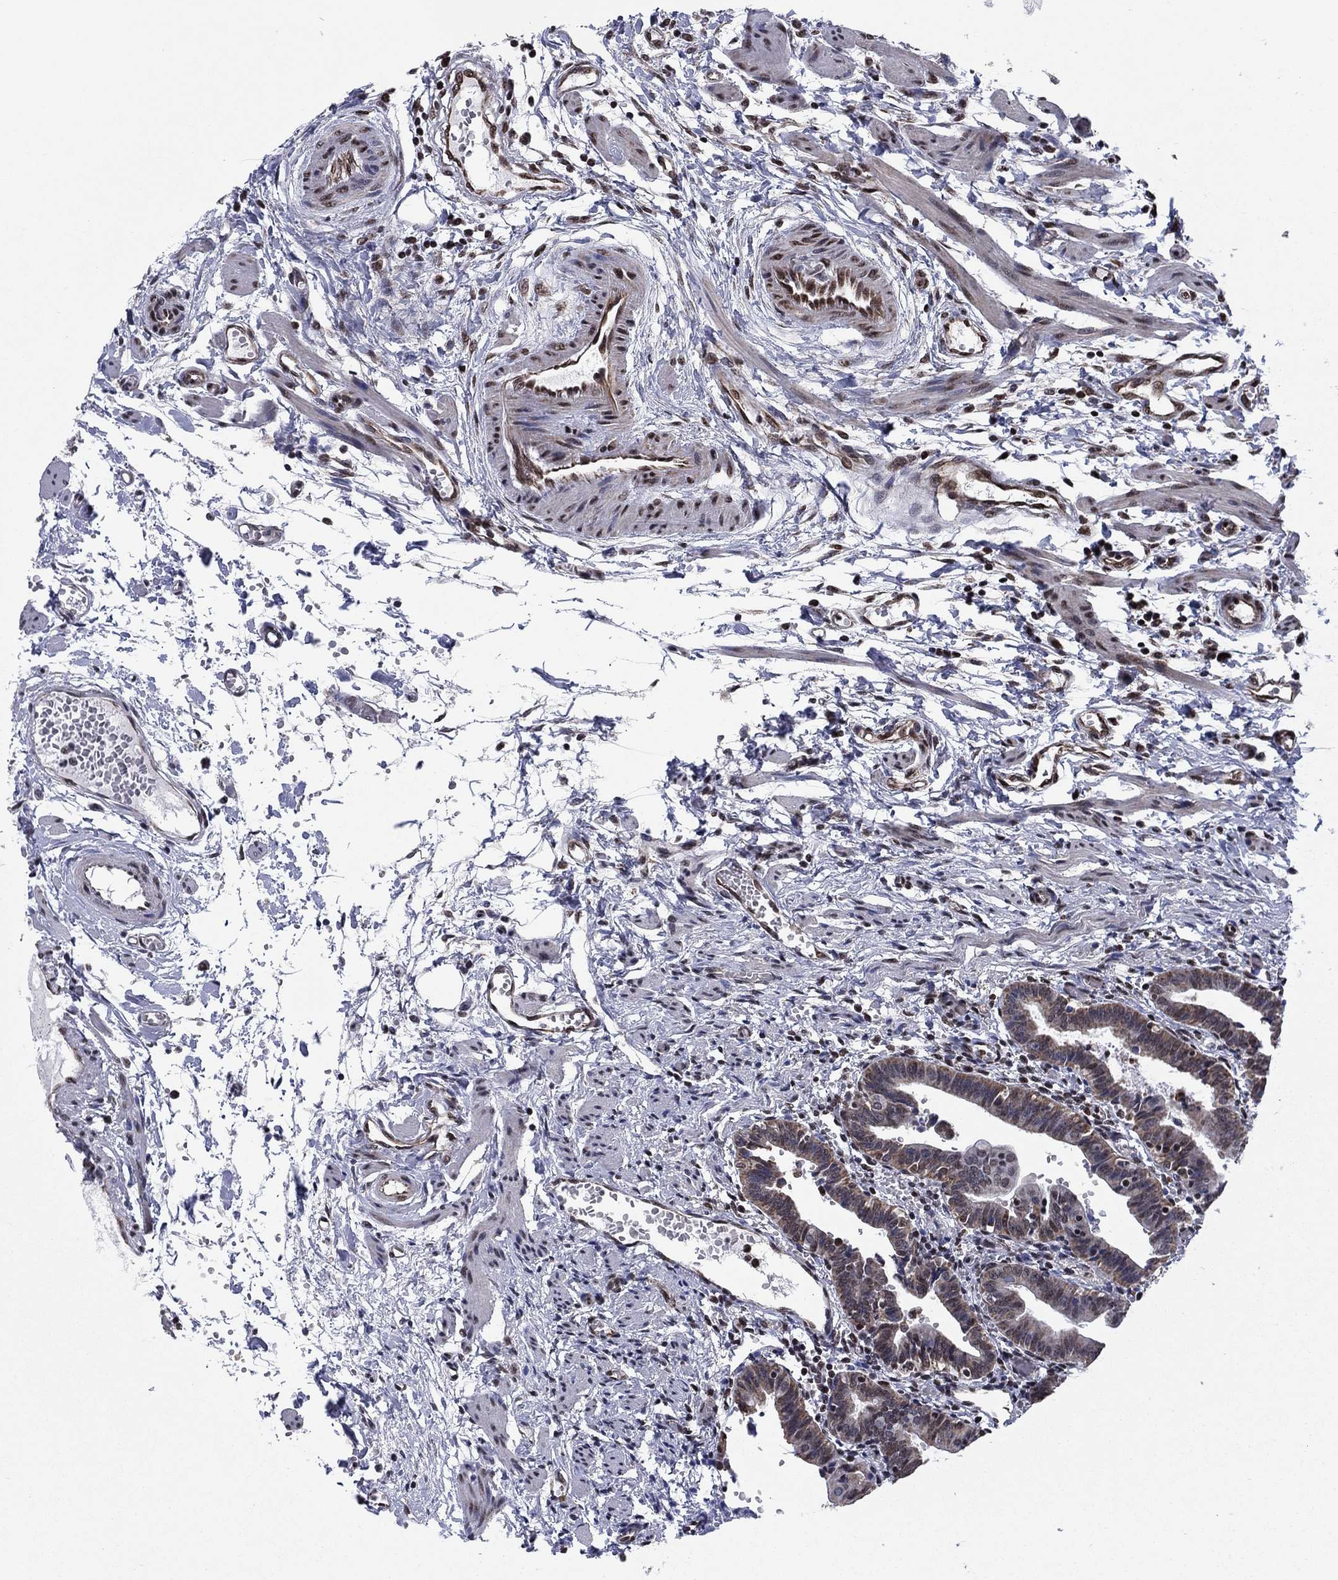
{"staining": {"intensity": "weak", "quantity": "25%-75%", "location": "cytoplasmic/membranous,nuclear"}, "tissue": "fallopian tube", "cell_type": "Glandular cells", "image_type": "normal", "snomed": [{"axis": "morphology", "description": "Normal tissue, NOS"}, {"axis": "morphology", "description": "Carcinoma, endometroid"}, {"axis": "topography", "description": "Fallopian tube"}, {"axis": "topography", "description": "Ovary"}], "caption": "A brown stain shows weak cytoplasmic/membranous,nuclear positivity of a protein in glandular cells of normal human fallopian tube.", "gene": "N4BP2", "patient": {"sex": "female", "age": 42}}